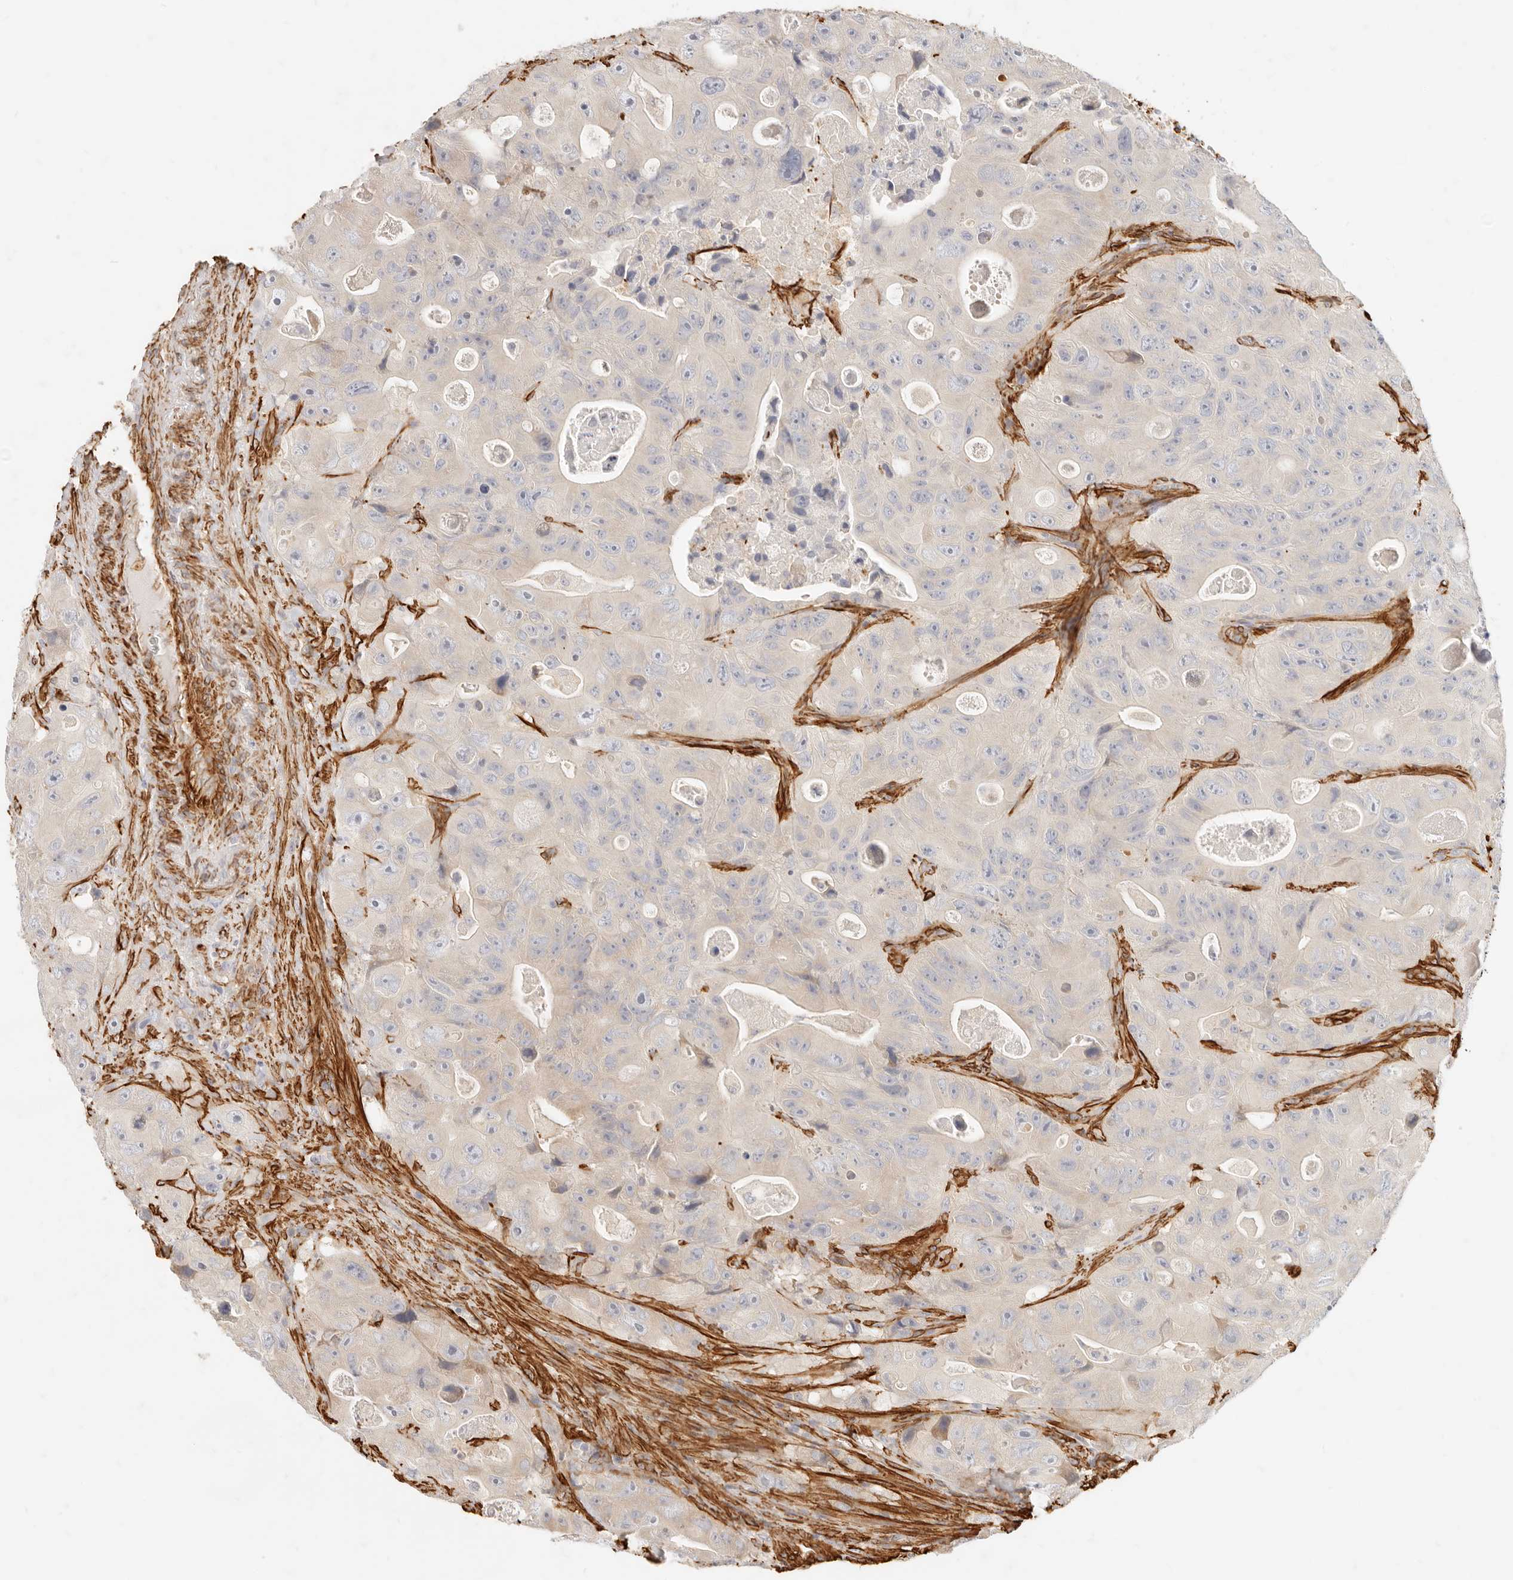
{"staining": {"intensity": "negative", "quantity": "none", "location": "none"}, "tissue": "colorectal cancer", "cell_type": "Tumor cells", "image_type": "cancer", "snomed": [{"axis": "morphology", "description": "Adenocarcinoma, NOS"}, {"axis": "topography", "description": "Colon"}], "caption": "This is an immunohistochemistry micrograph of human colorectal cancer. There is no positivity in tumor cells.", "gene": "TMTC2", "patient": {"sex": "female", "age": 46}}